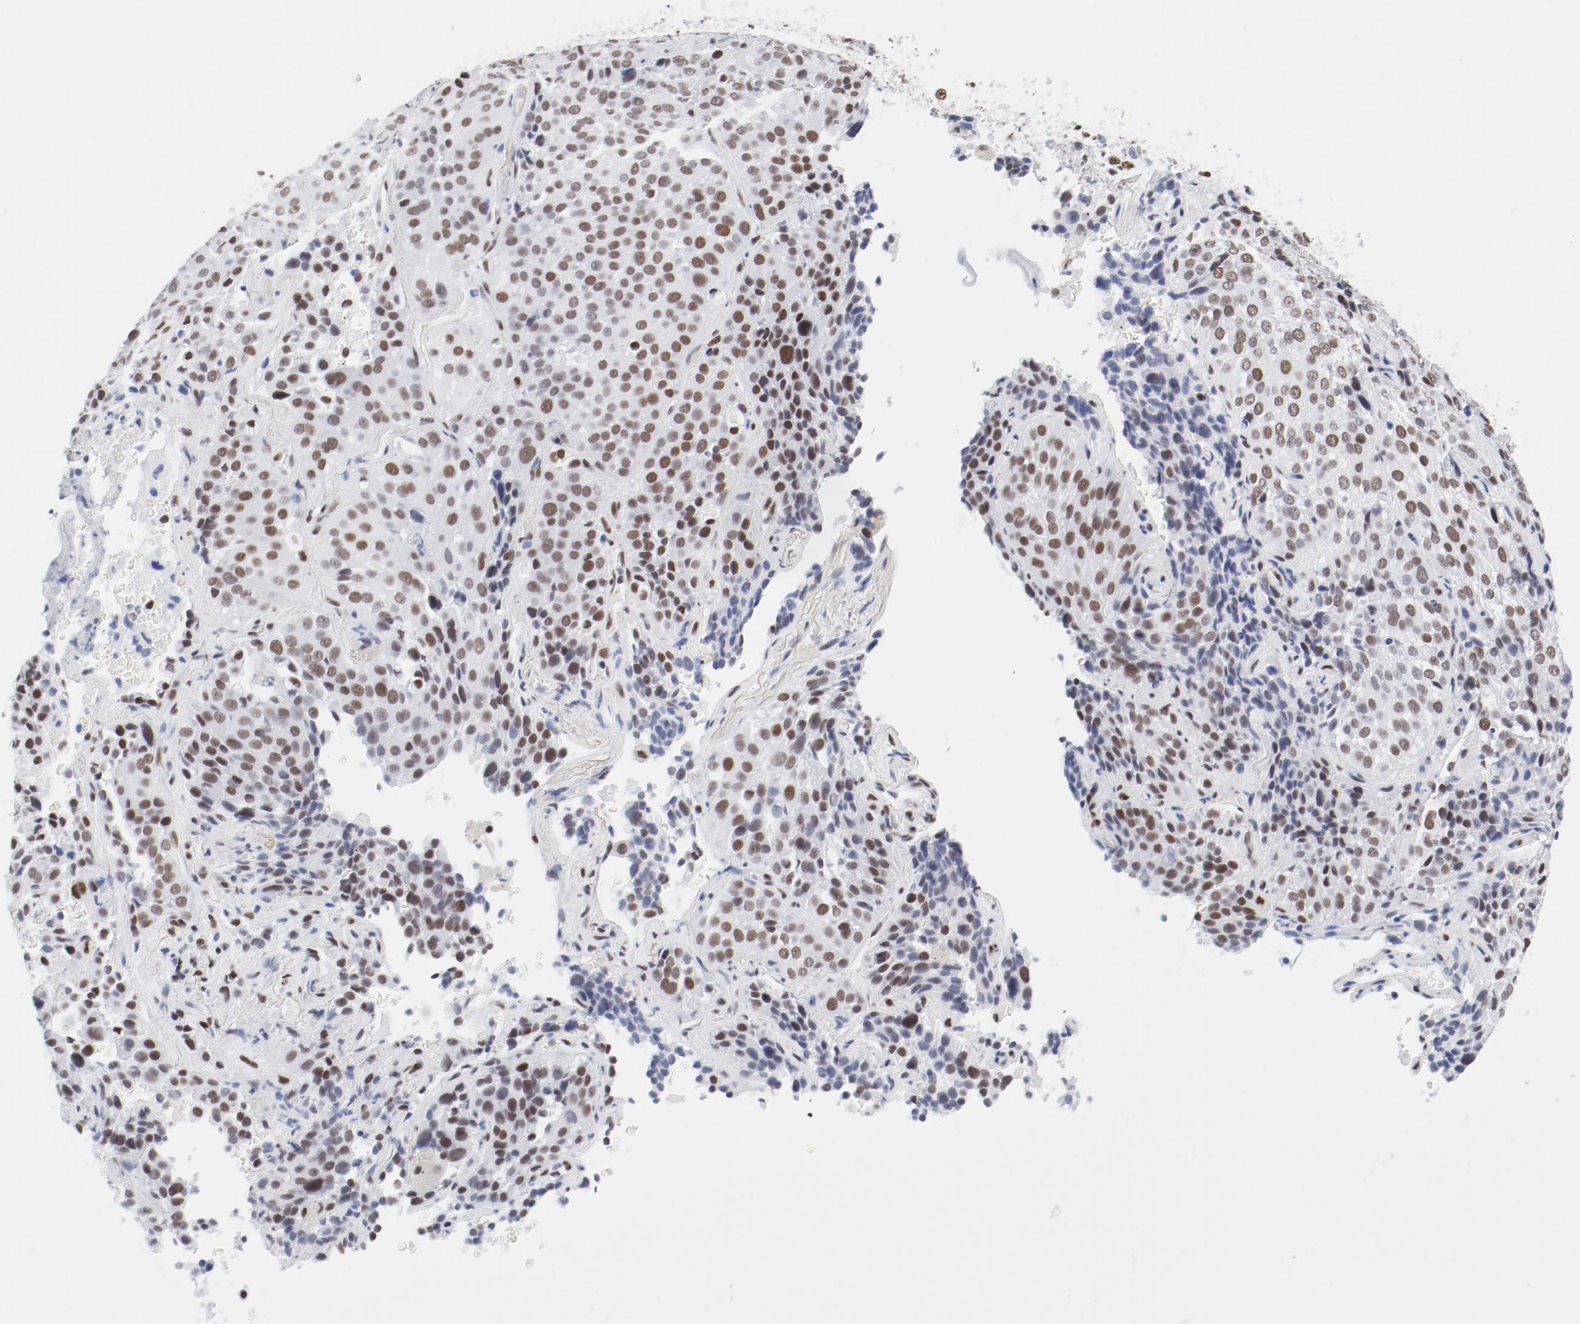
{"staining": {"intensity": "moderate", "quantity": "25%-75%", "location": "nuclear"}, "tissue": "lung cancer", "cell_type": "Tumor cells", "image_type": "cancer", "snomed": [{"axis": "morphology", "description": "Squamous cell carcinoma, NOS"}, {"axis": "topography", "description": "Lung"}], "caption": "Immunohistochemical staining of human squamous cell carcinoma (lung) exhibits medium levels of moderate nuclear staining in approximately 25%-75% of tumor cells.", "gene": "ATF2", "patient": {"sex": "male", "age": 54}}